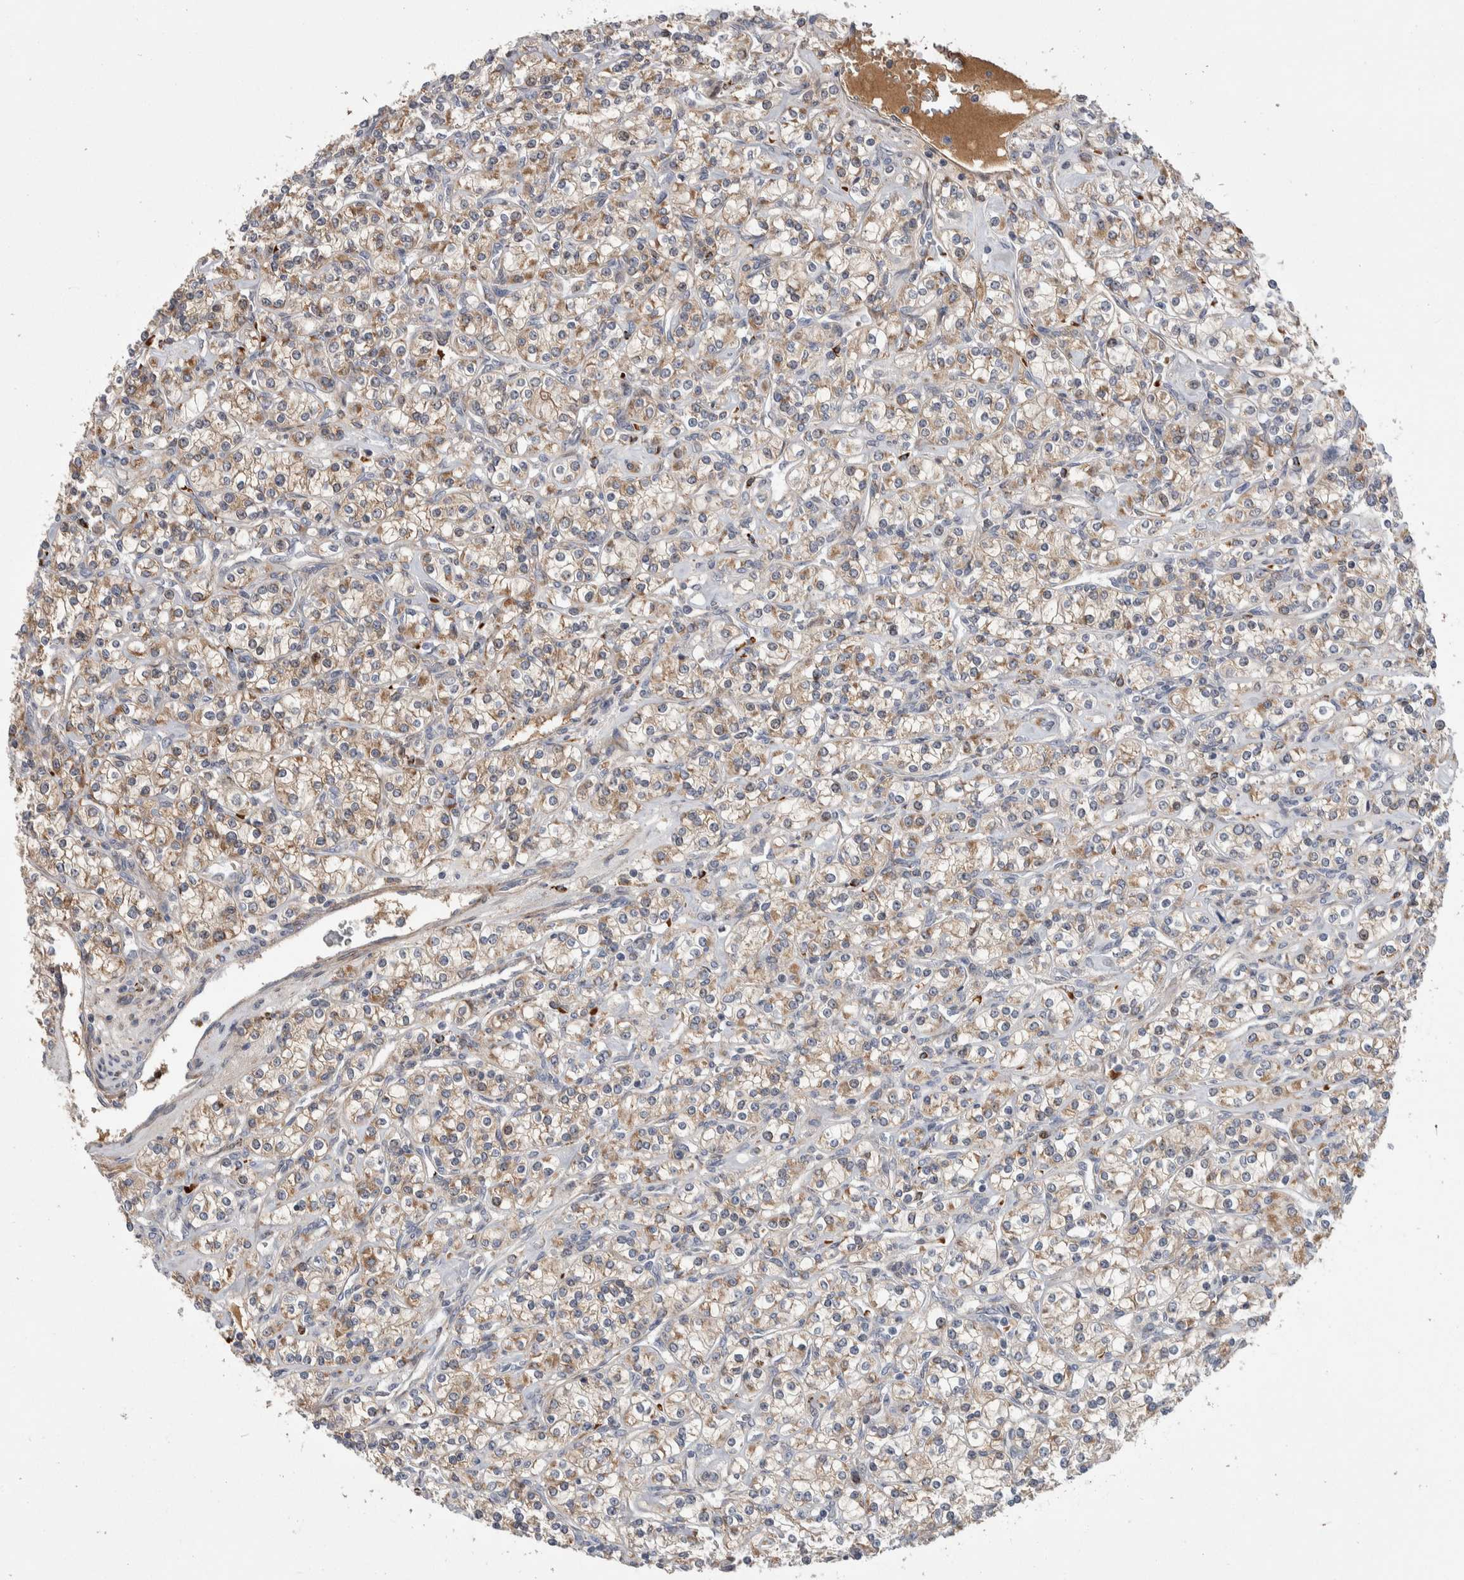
{"staining": {"intensity": "weak", "quantity": ">75%", "location": "cytoplasmic/membranous"}, "tissue": "renal cancer", "cell_type": "Tumor cells", "image_type": "cancer", "snomed": [{"axis": "morphology", "description": "Adenocarcinoma, NOS"}, {"axis": "topography", "description": "Kidney"}], "caption": "There is low levels of weak cytoplasmic/membranous expression in tumor cells of renal cancer (adenocarcinoma), as demonstrated by immunohistochemical staining (brown color).", "gene": "PSMG3", "patient": {"sex": "male", "age": 77}}